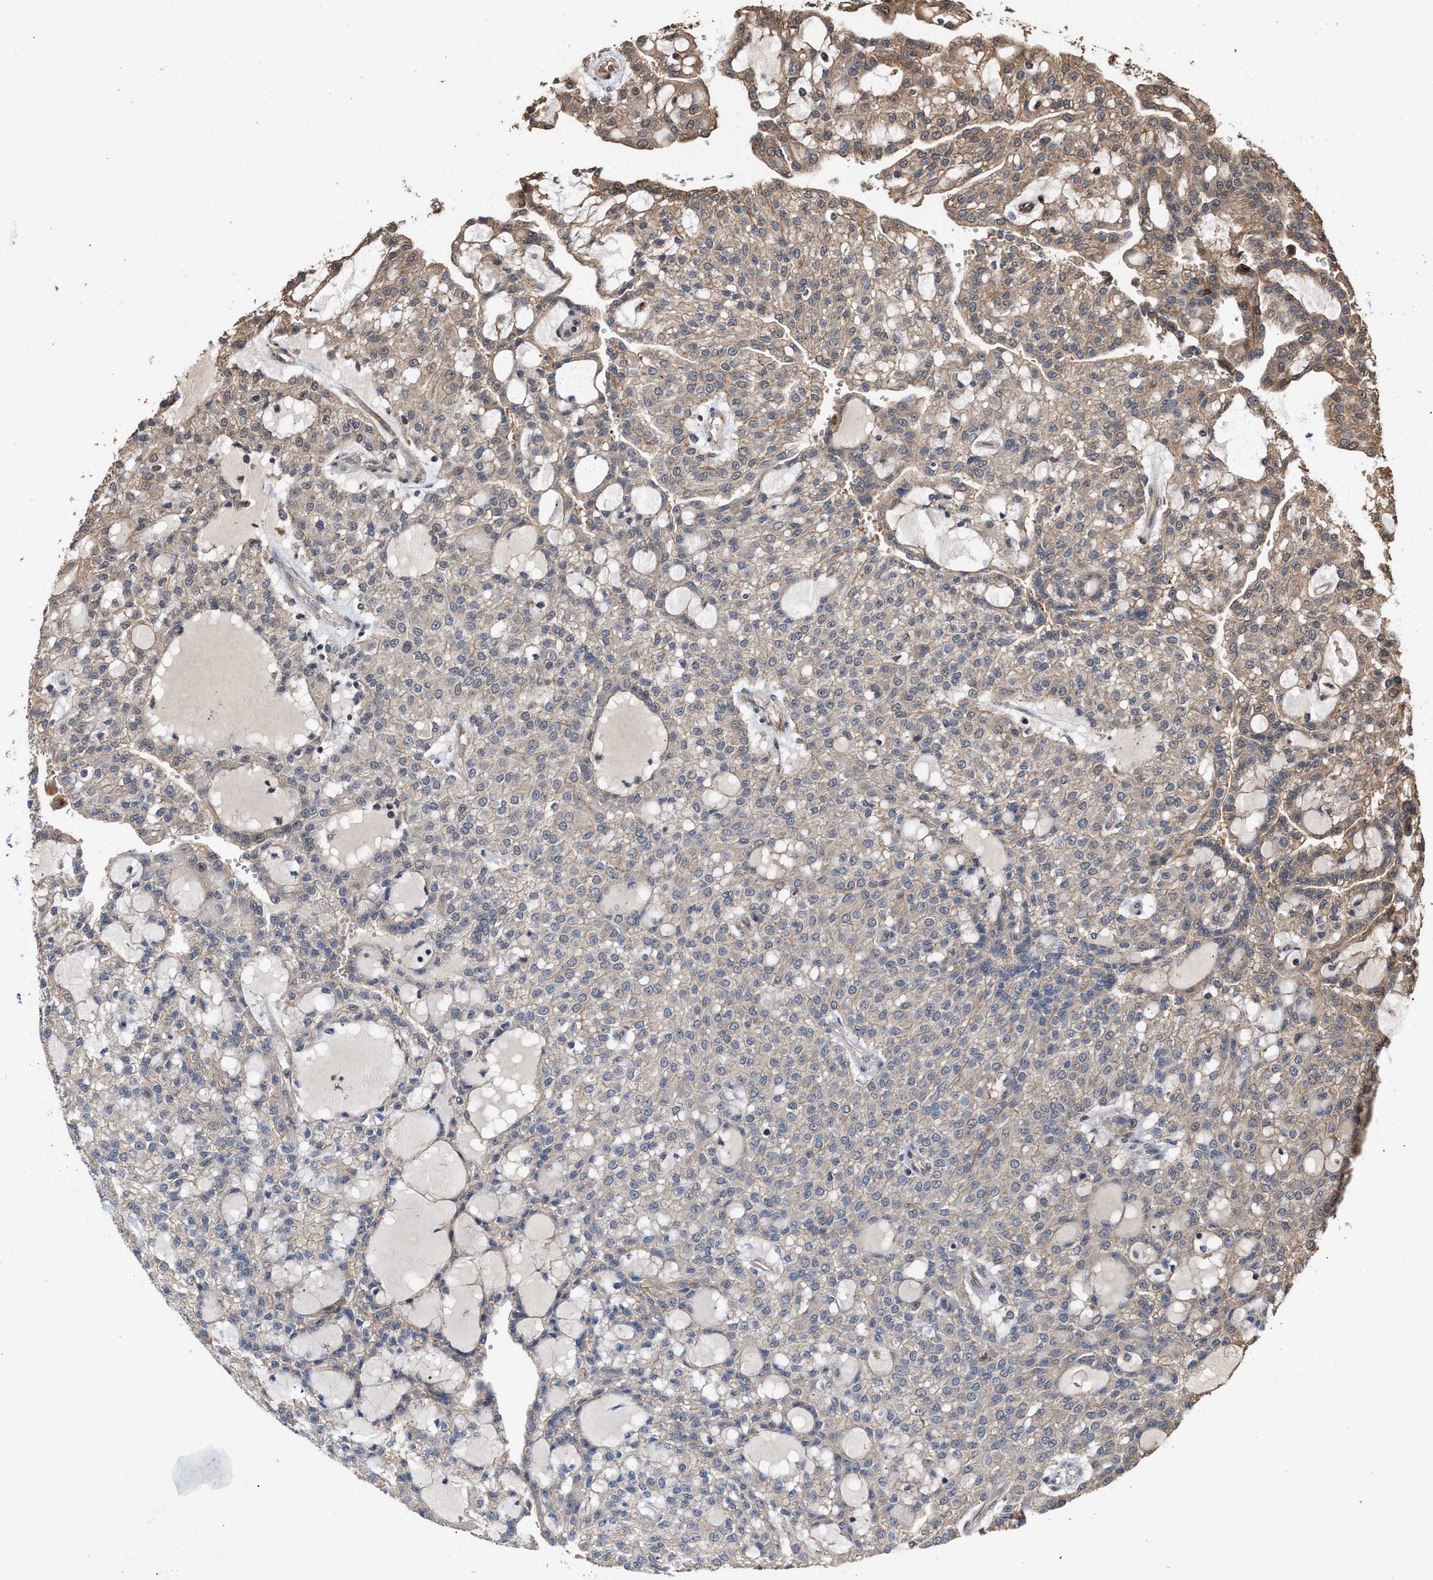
{"staining": {"intensity": "weak", "quantity": "25%-75%", "location": "cytoplasmic/membranous"}, "tissue": "renal cancer", "cell_type": "Tumor cells", "image_type": "cancer", "snomed": [{"axis": "morphology", "description": "Adenocarcinoma, NOS"}, {"axis": "topography", "description": "Kidney"}], "caption": "IHC staining of renal cancer (adenocarcinoma), which reveals low levels of weak cytoplasmic/membranous staining in about 25%-75% of tumor cells indicating weak cytoplasmic/membranous protein staining. The staining was performed using DAB (brown) for protein detection and nuclei were counterstained in hematoxylin (blue).", "gene": "ZNHIT6", "patient": {"sex": "male", "age": 63}}